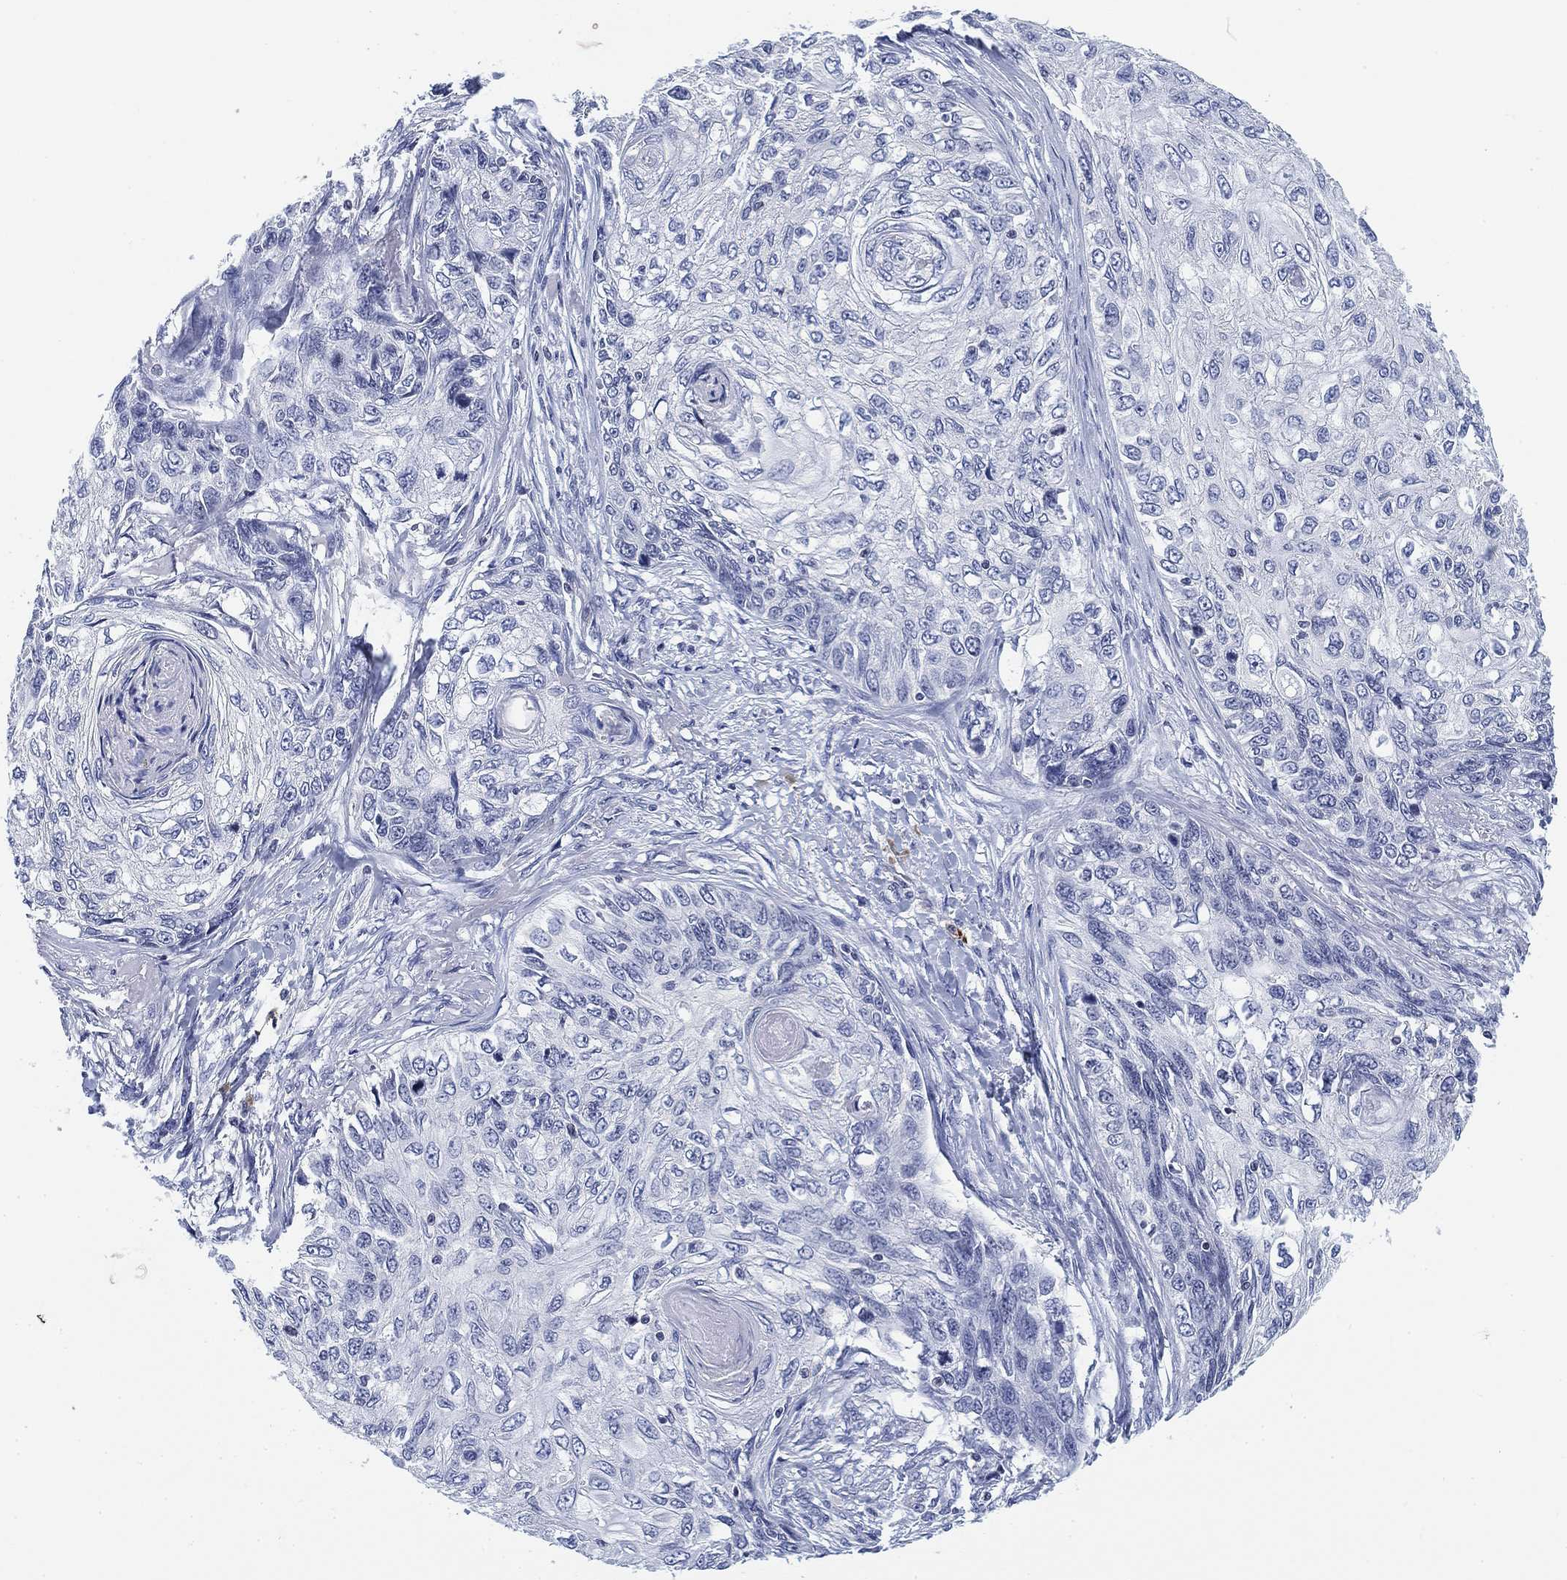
{"staining": {"intensity": "negative", "quantity": "none", "location": "none"}, "tissue": "skin cancer", "cell_type": "Tumor cells", "image_type": "cancer", "snomed": [{"axis": "morphology", "description": "Squamous cell carcinoma, NOS"}, {"axis": "topography", "description": "Skin"}], "caption": "Tumor cells are negative for brown protein staining in skin squamous cell carcinoma.", "gene": "FYB1", "patient": {"sex": "male", "age": 92}}